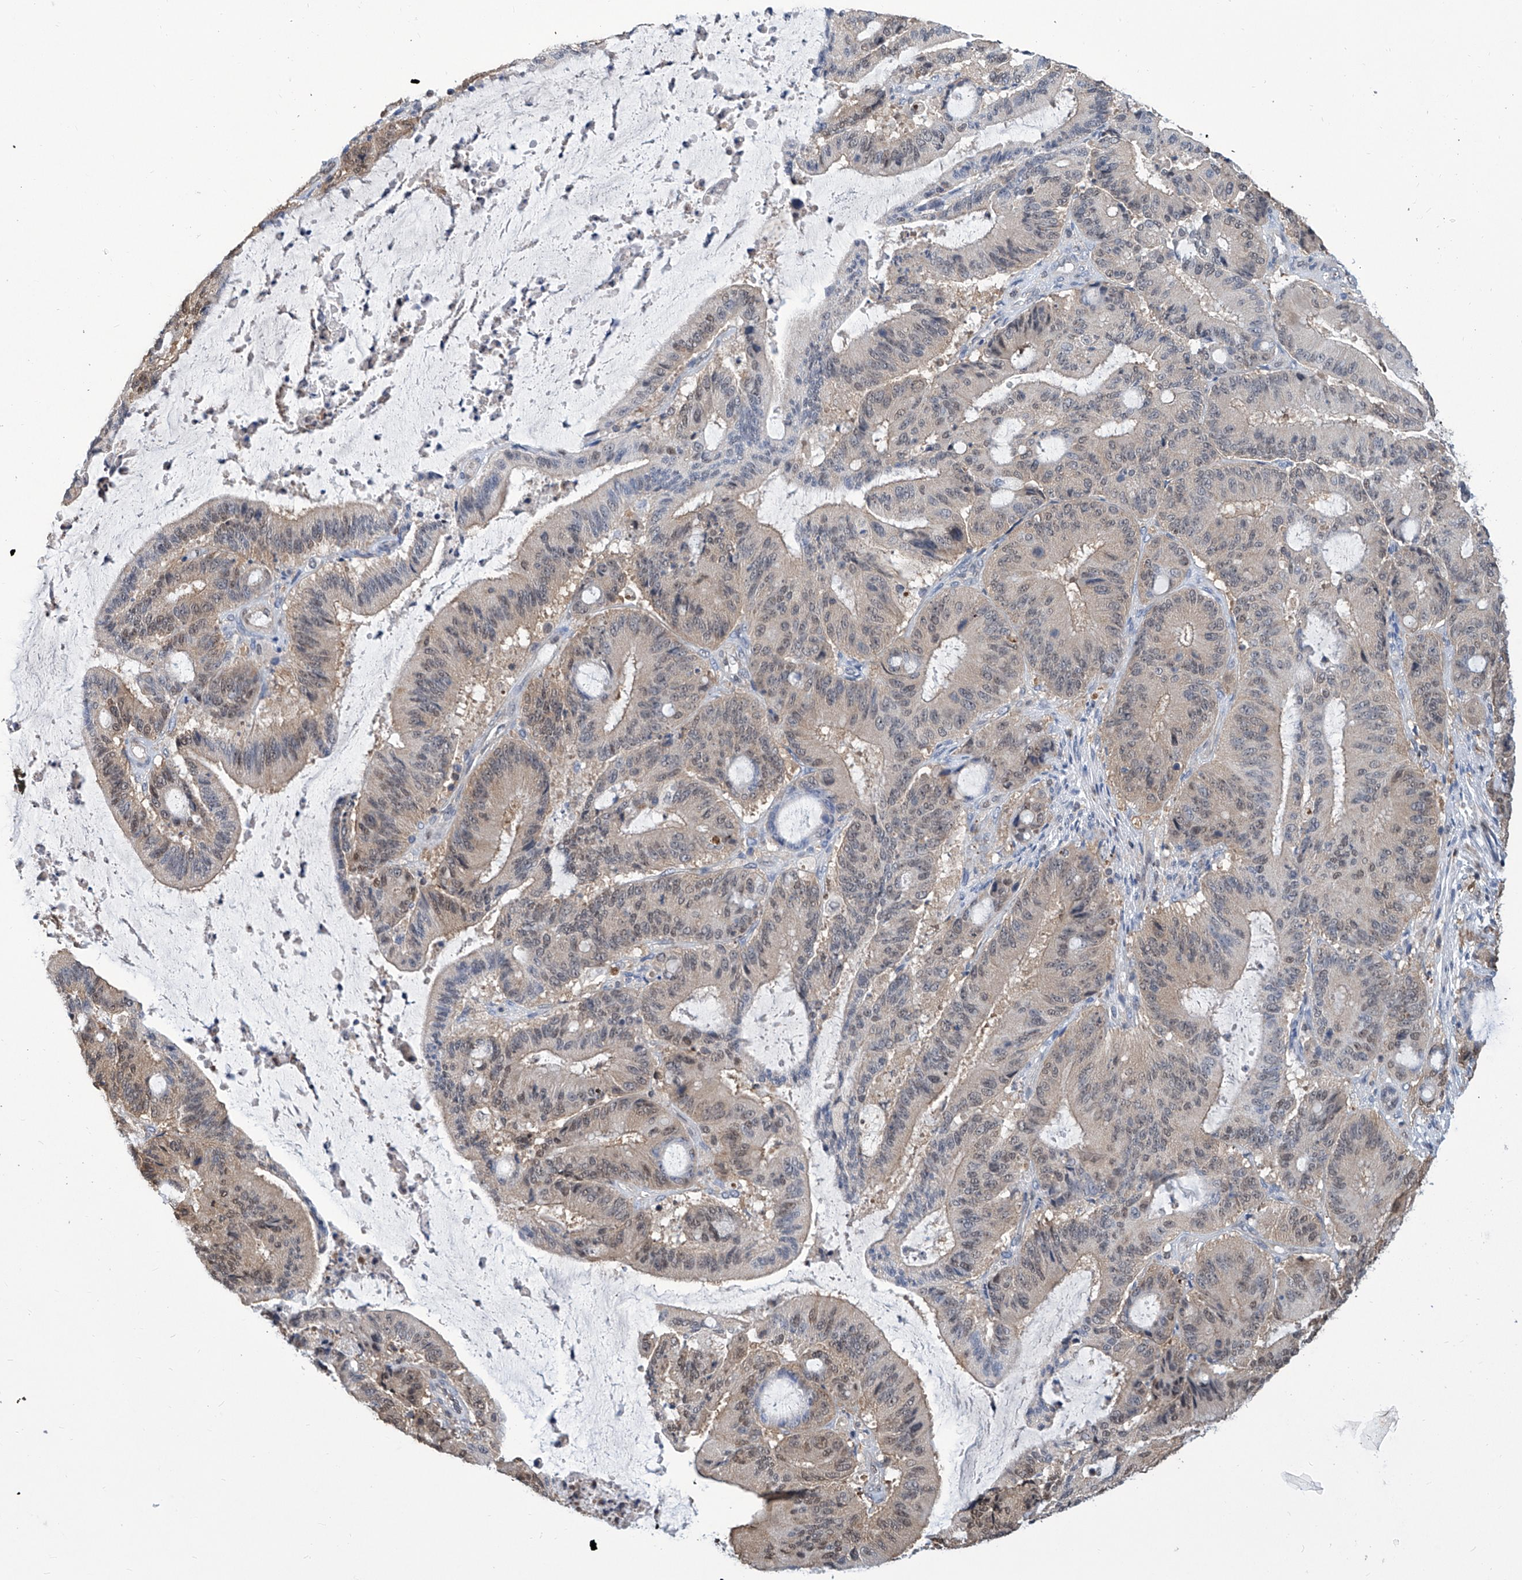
{"staining": {"intensity": "weak", "quantity": ">75%", "location": "nuclear"}, "tissue": "liver cancer", "cell_type": "Tumor cells", "image_type": "cancer", "snomed": [{"axis": "morphology", "description": "Normal tissue, NOS"}, {"axis": "morphology", "description": "Cholangiocarcinoma"}, {"axis": "topography", "description": "Liver"}, {"axis": "topography", "description": "Peripheral nerve tissue"}], "caption": "Liver cancer (cholangiocarcinoma) tissue reveals weak nuclear expression in approximately >75% of tumor cells, visualized by immunohistochemistry.", "gene": "SREBF2", "patient": {"sex": "female", "age": 73}}